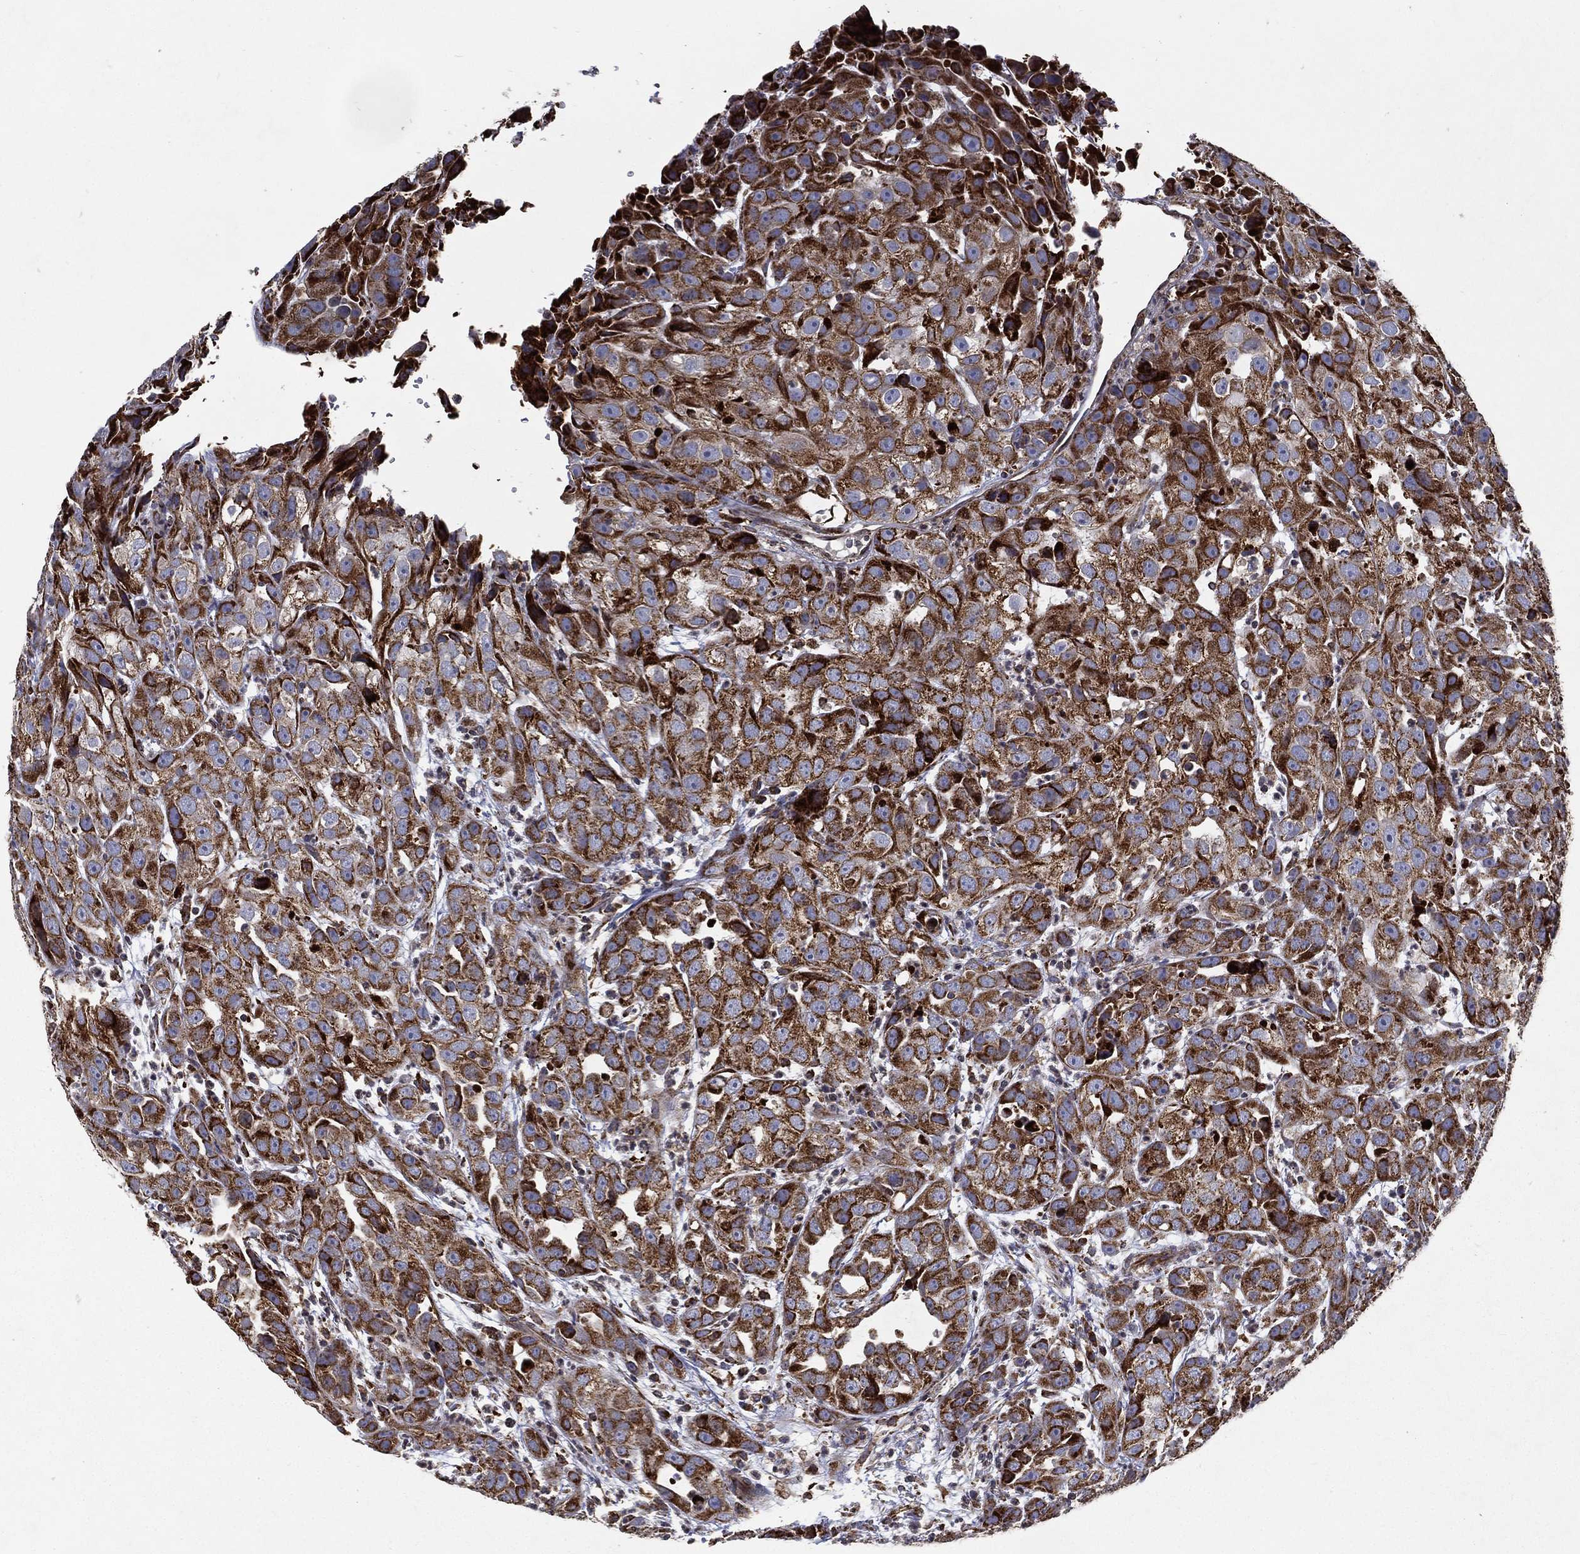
{"staining": {"intensity": "strong", "quantity": ">75%", "location": "cytoplasmic/membranous"}, "tissue": "urothelial cancer", "cell_type": "Tumor cells", "image_type": "cancer", "snomed": [{"axis": "morphology", "description": "Urothelial carcinoma, High grade"}, {"axis": "topography", "description": "Urinary bladder"}], "caption": "Immunohistochemistry (IHC) (DAB) staining of urothelial cancer reveals strong cytoplasmic/membranous protein positivity in about >75% of tumor cells. Nuclei are stained in blue.", "gene": "MT-CYB", "patient": {"sex": "female", "age": 41}}